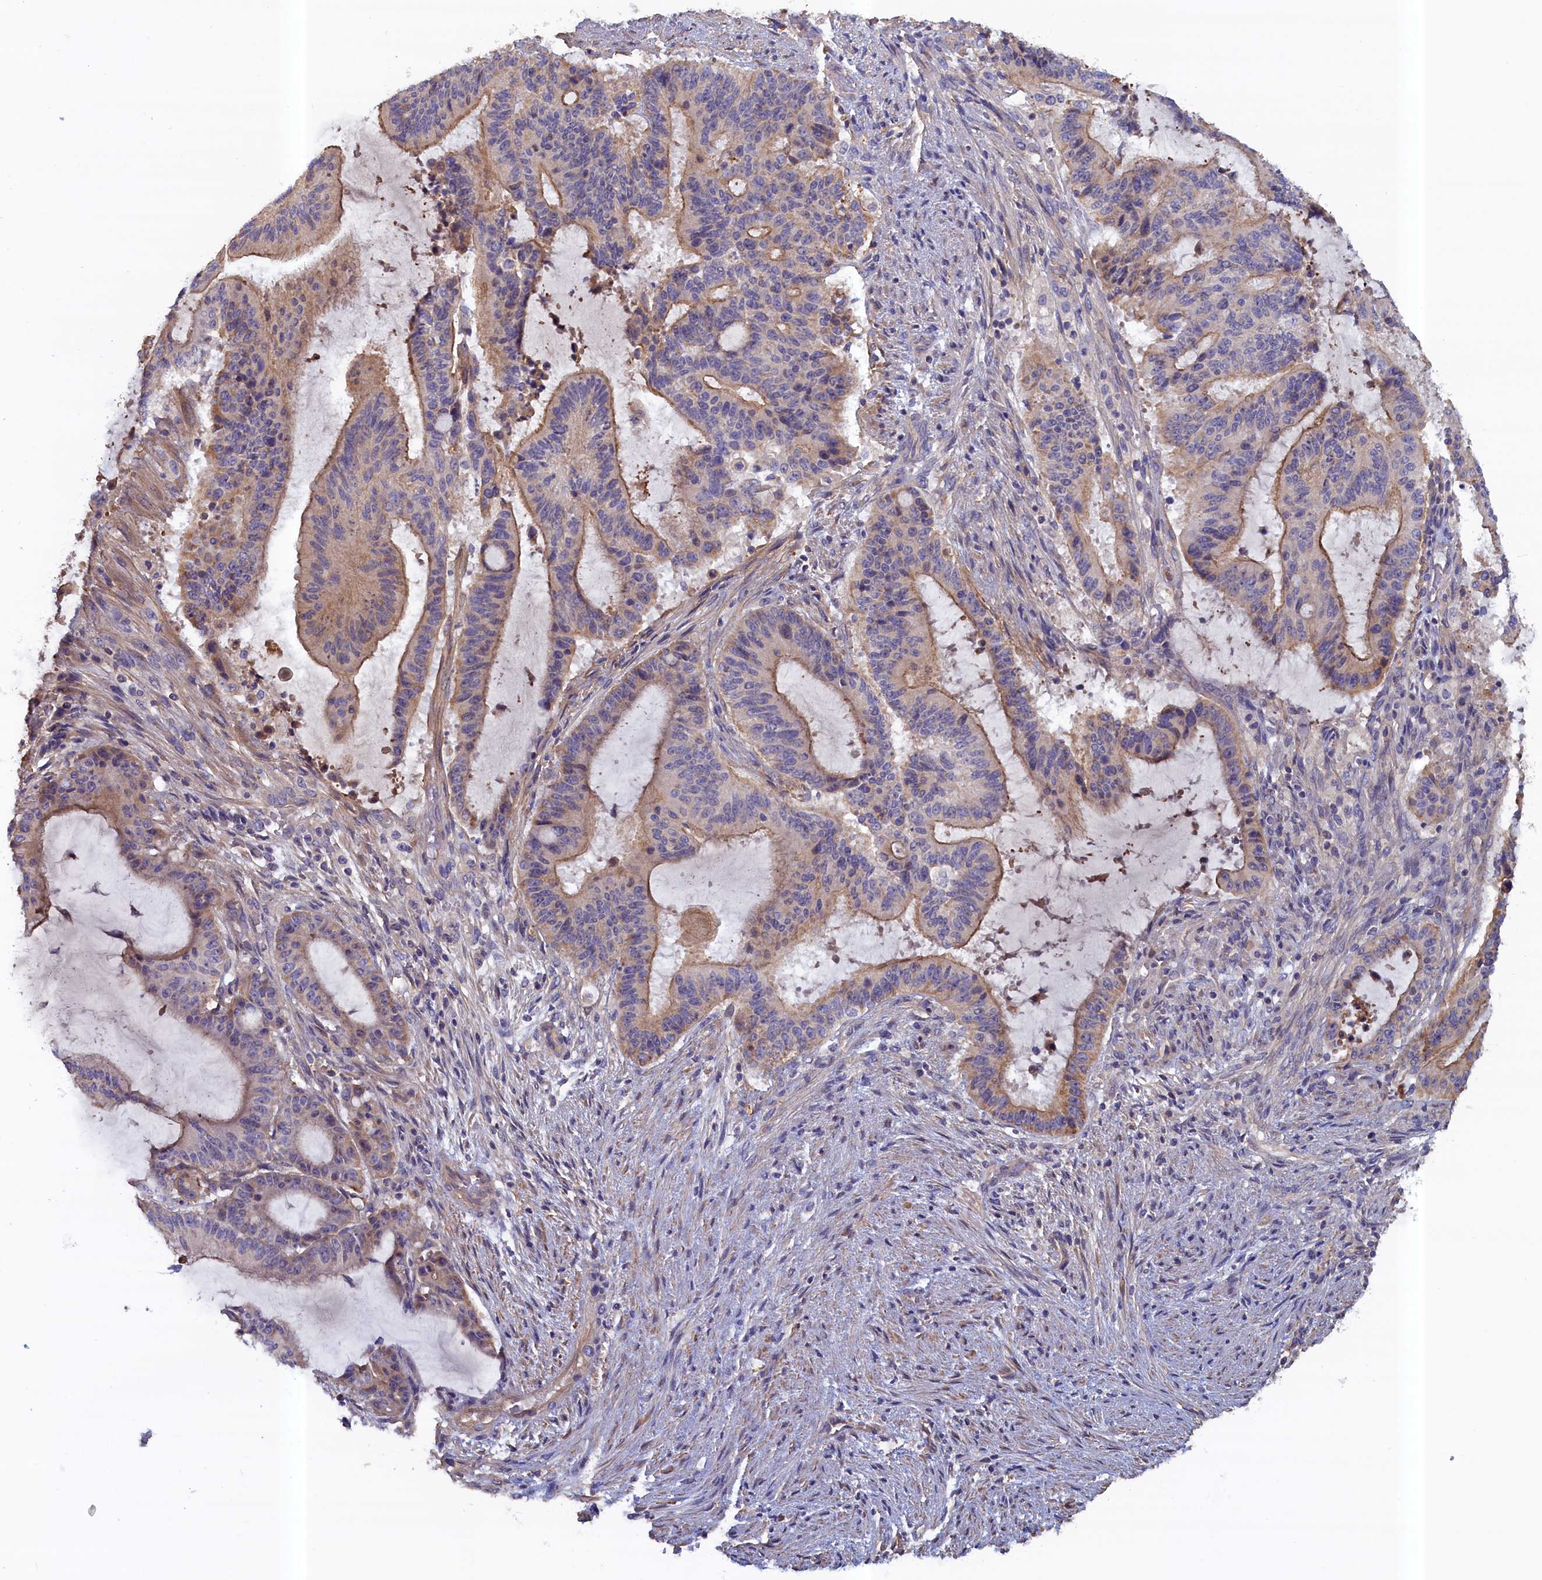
{"staining": {"intensity": "moderate", "quantity": "25%-75%", "location": "cytoplasmic/membranous"}, "tissue": "liver cancer", "cell_type": "Tumor cells", "image_type": "cancer", "snomed": [{"axis": "morphology", "description": "Normal tissue, NOS"}, {"axis": "morphology", "description": "Cholangiocarcinoma"}, {"axis": "topography", "description": "Liver"}, {"axis": "topography", "description": "Peripheral nerve tissue"}], "caption": "Immunohistochemical staining of liver cholangiocarcinoma exhibits moderate cytoplasmic/membranous protein positivity in about 25%-75% of tumor cells. (DAB (3,3'-diaminobenzidine) = brown stain, brightfield microscopy at high magnification).", "gene": "ANKRD2", "patient": {"sex": "female", "age": 73}}